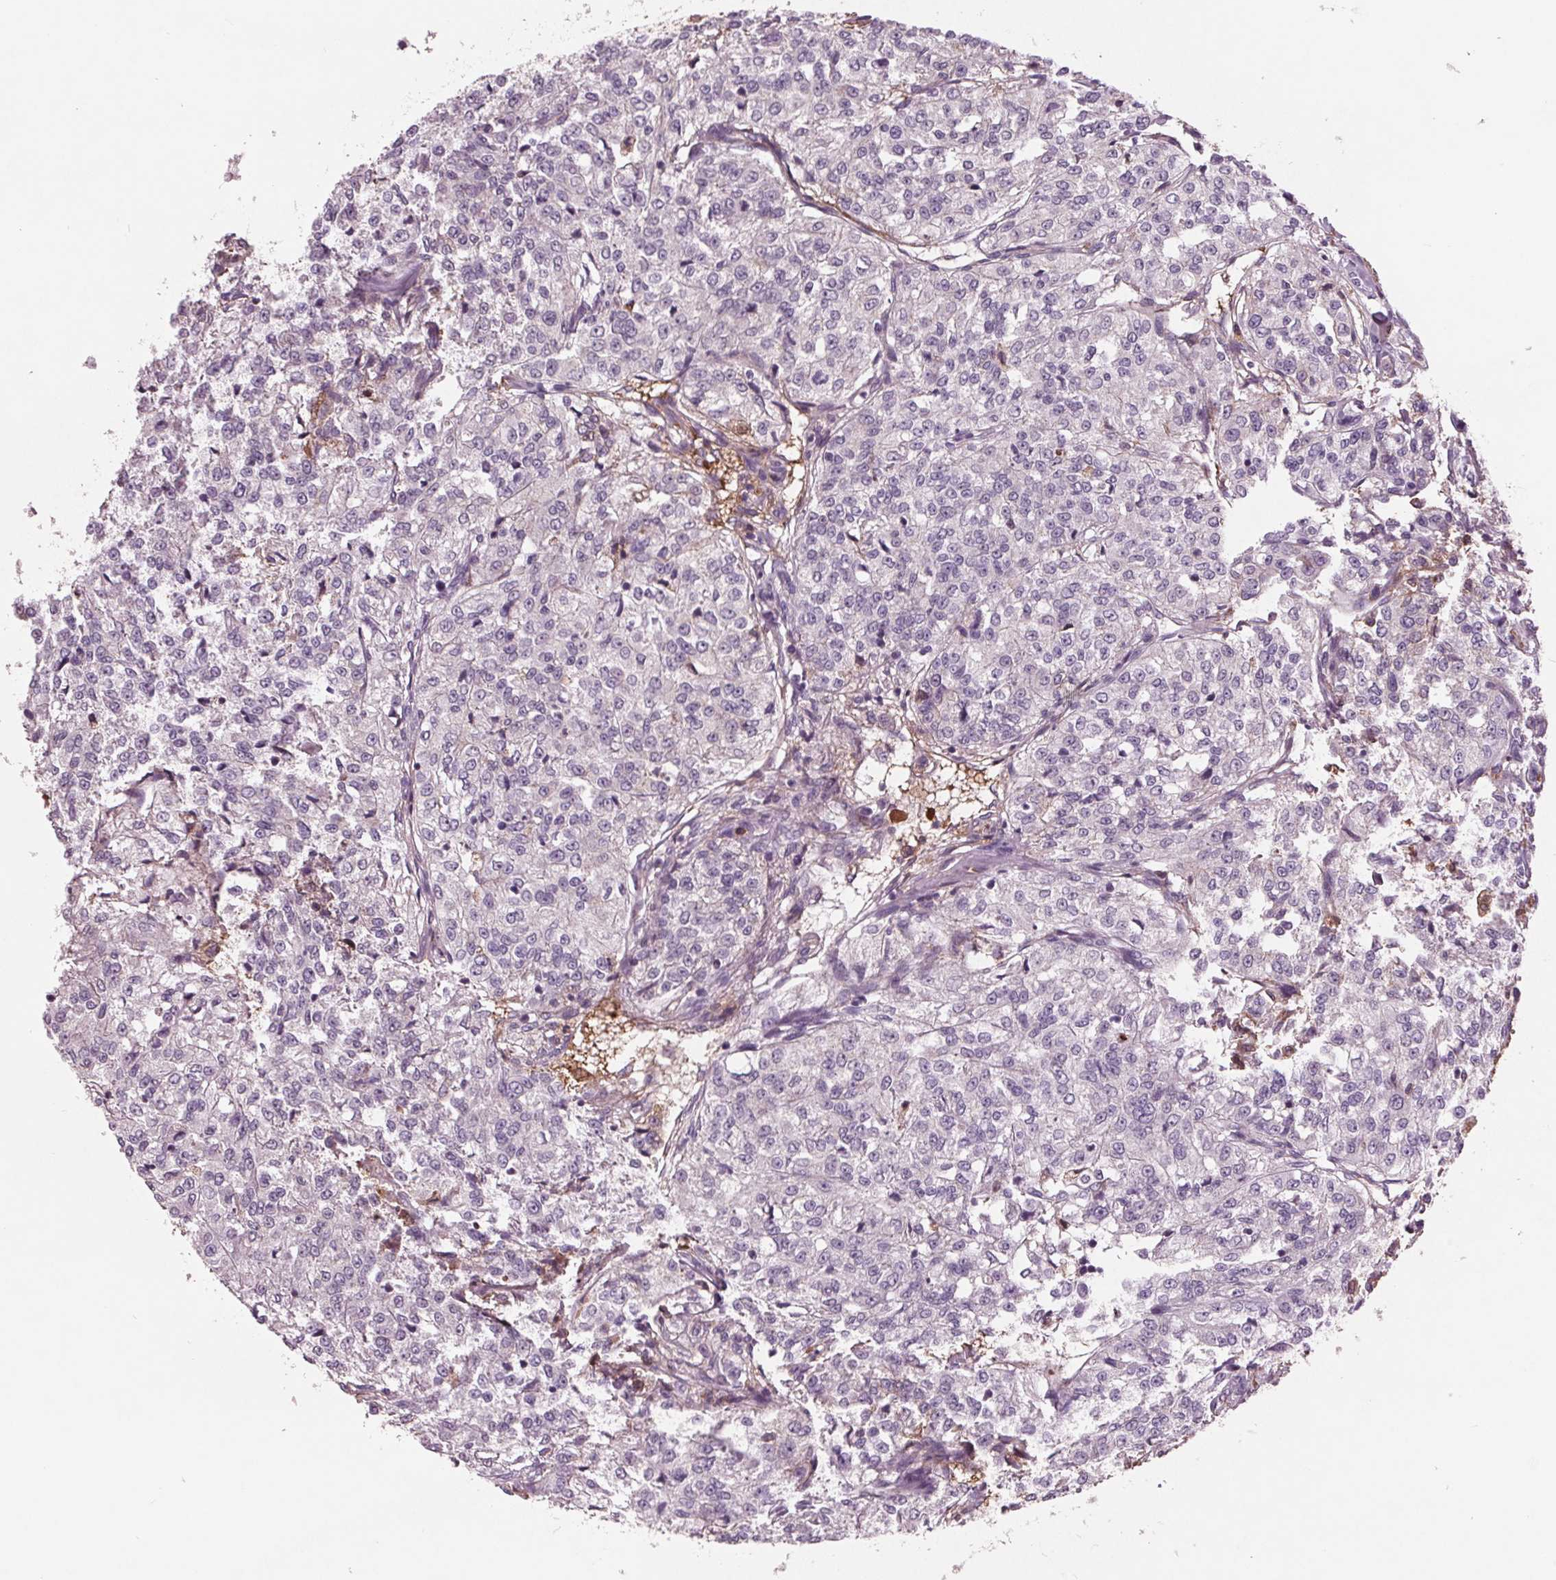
{"staining": {"intensity": "negative", "quantity": "none", "location": "none"}, "tissue": "renal cancer", "cell_type": "Tumor cells", "image_type": "cancer", "snomed": [{"axis": "morphology", "description": "Adenocarcinoma, NOS"}, {"axis": "topography", "description": "Kidney"}], "caption": "This is an immunohistochemistry (IHC) photomicrograph of adenocarcinoma (renal). There is no staining in tumor cells.", "gene": "C6", "patient": {"sex": "female", "age": 63}}